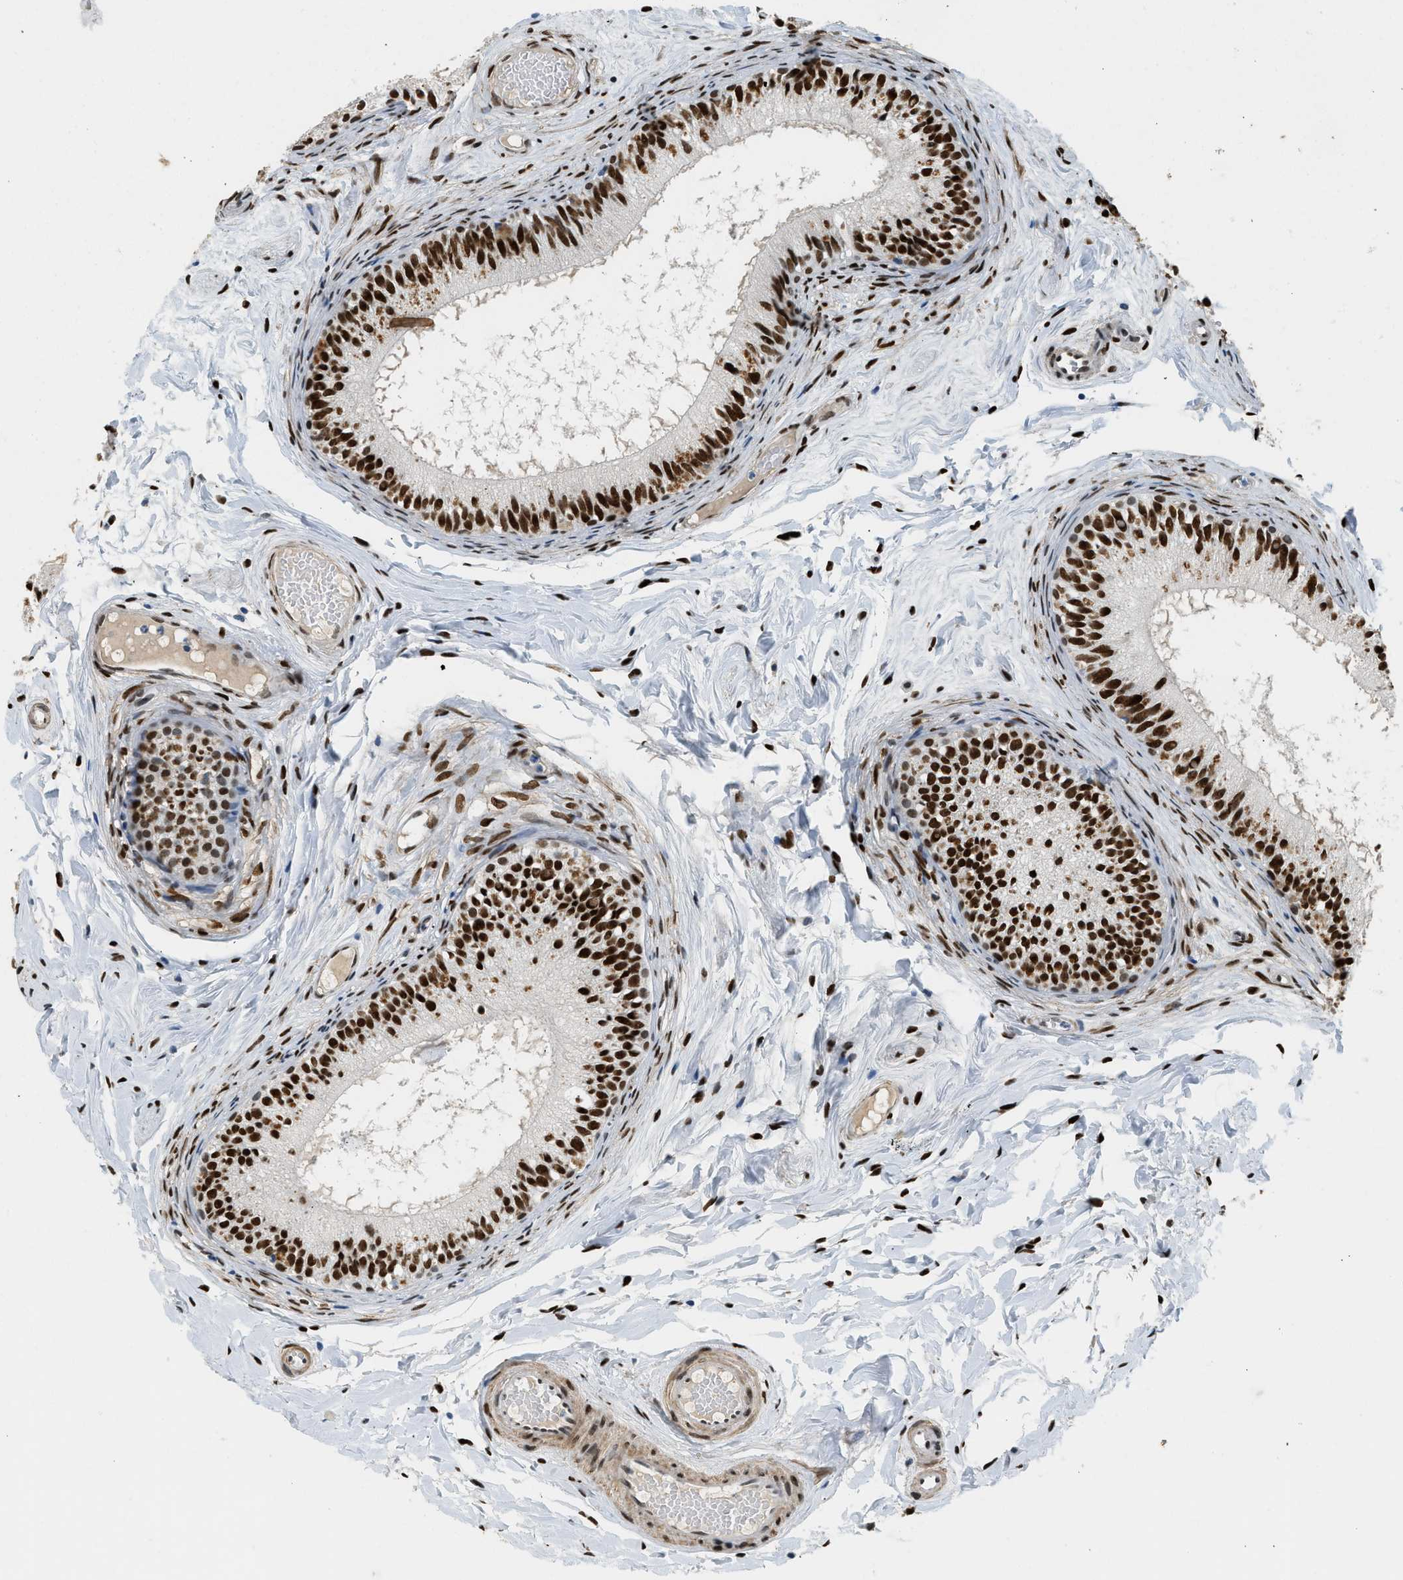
{"staining": {"intensity": "strong", "quantity": ">75%", "location": "nuclear"}, "tissue": "epididymis", "cell_type": "Glandular cells", "image_type": "normal", "snomed": [{"axis": "morphology", "description": "Normal tissue, NOS"}, {"axis": "topography", "description": "Epididymis"}], "caption": "An immunohistochemistry image of normal tissue is shown. Protein staining in brown highlights strong nuclear positivity in epididymis within glandular cells.", "gene": "ZBTB20", "patient": {"sex": "male", "age": 46}}